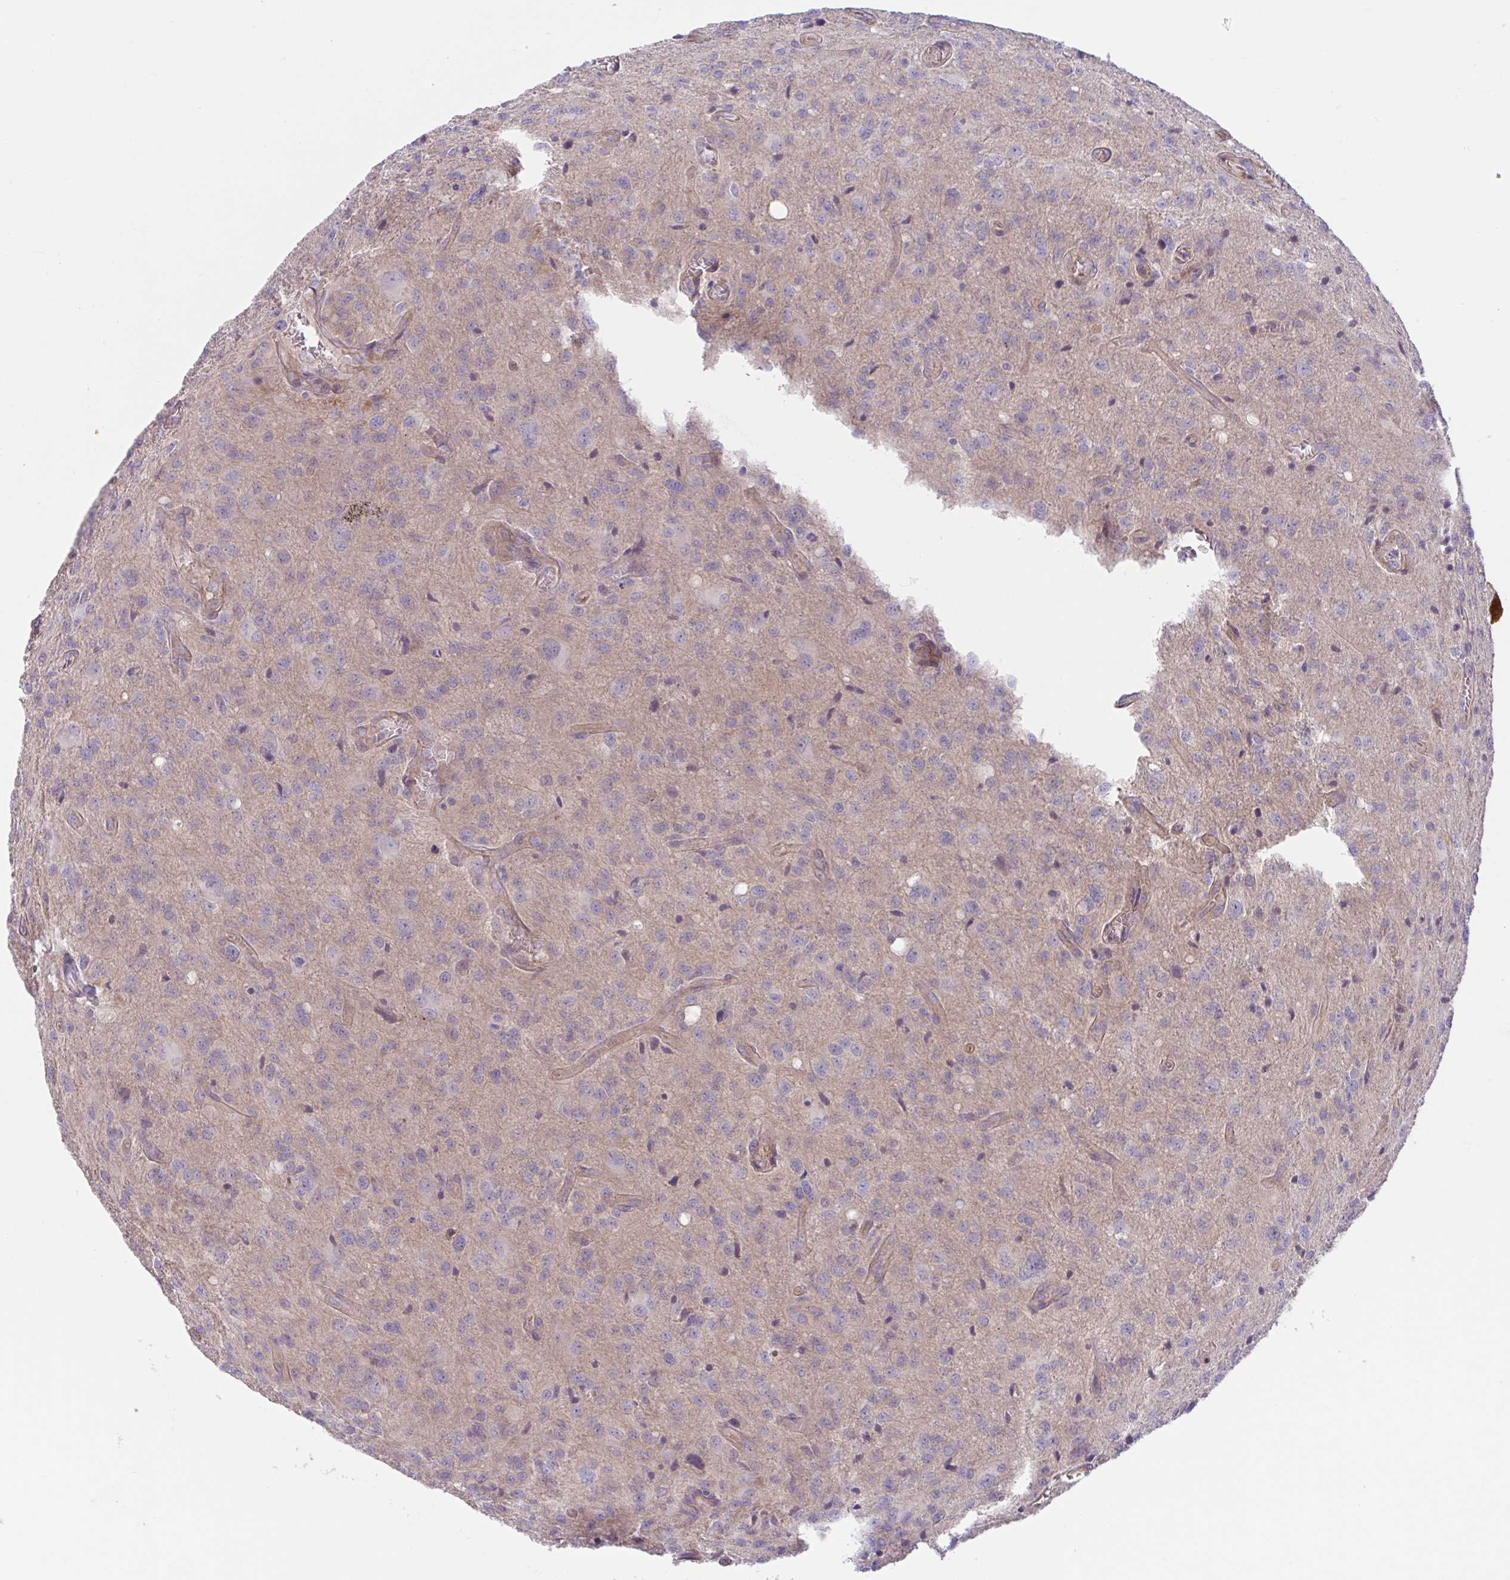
{"staining": {"intensity": "negative", "quantity": "none", "location": "none"}, "tissue": "glioma", "cell_type": "Tumor cells", "image_type": "cancer", "snomed": [{"axis": "morphology", "description": "Glioma, malignant, Low grade"}, {"axis": "topography", "description": "Brain"}], "caption": "IHC of human glioma exhibits no positivity in tumor cells.", "gene": "TTC7B", "patient": {"sex": "male", "age": 66}}